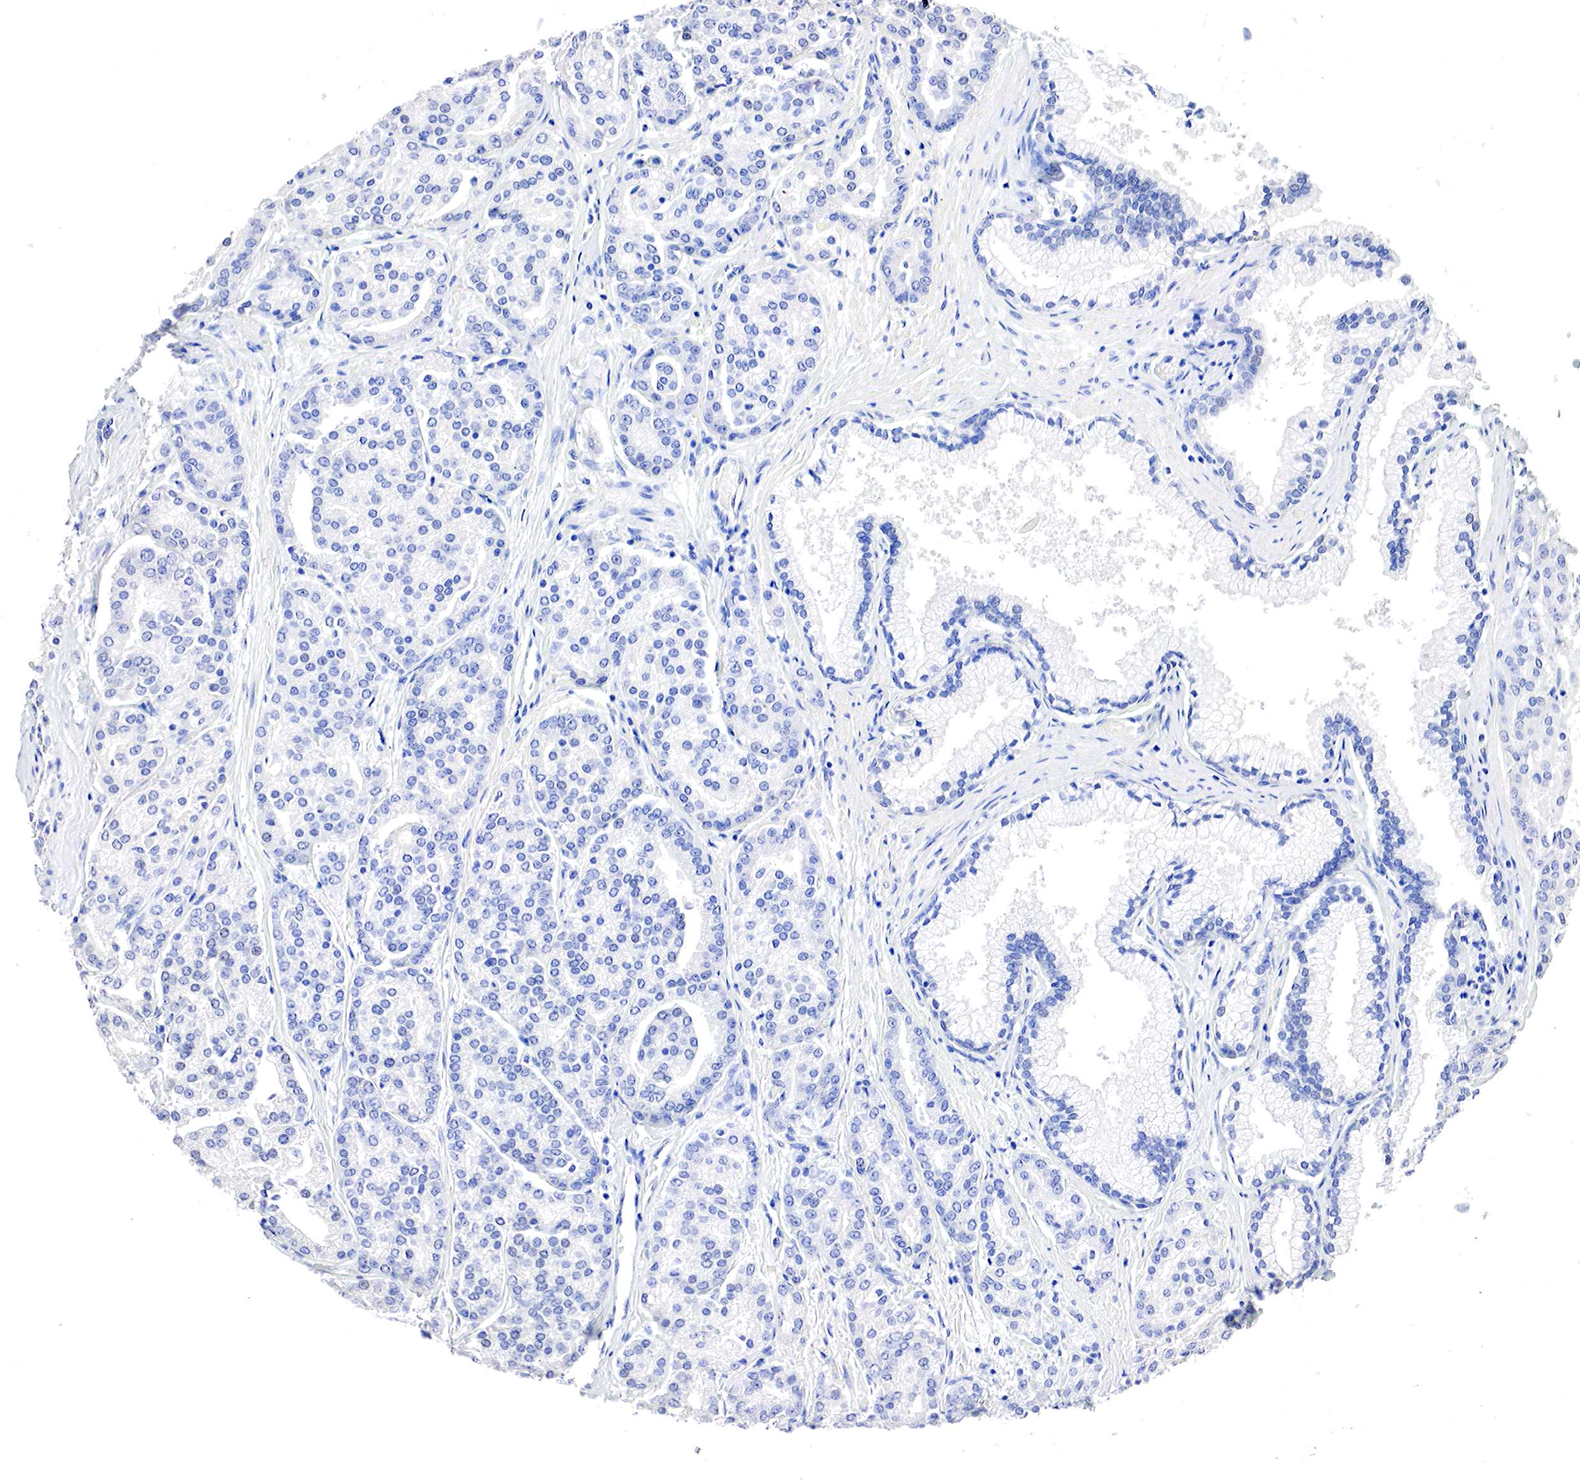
{"staining": {"intensity": "negative", "quantity": "none", "location": "none"}, "tissue": "prostate cancer", "cell_type": "Tumor cells", "image_type": "cancer", "snomed": [{"axis": "morphology", "description": "Adenocarcinoma, High grade"}, {"axis": "topography", "description": "Prostate"}], "caption": "Immunohistochemistry image of neoplastic tissue: human prostate cancer stained with DAB demonstrates no significant protein staining in tumor cells.", "gene": "OTC", "patient": {"sex": "male", "age": 64}}